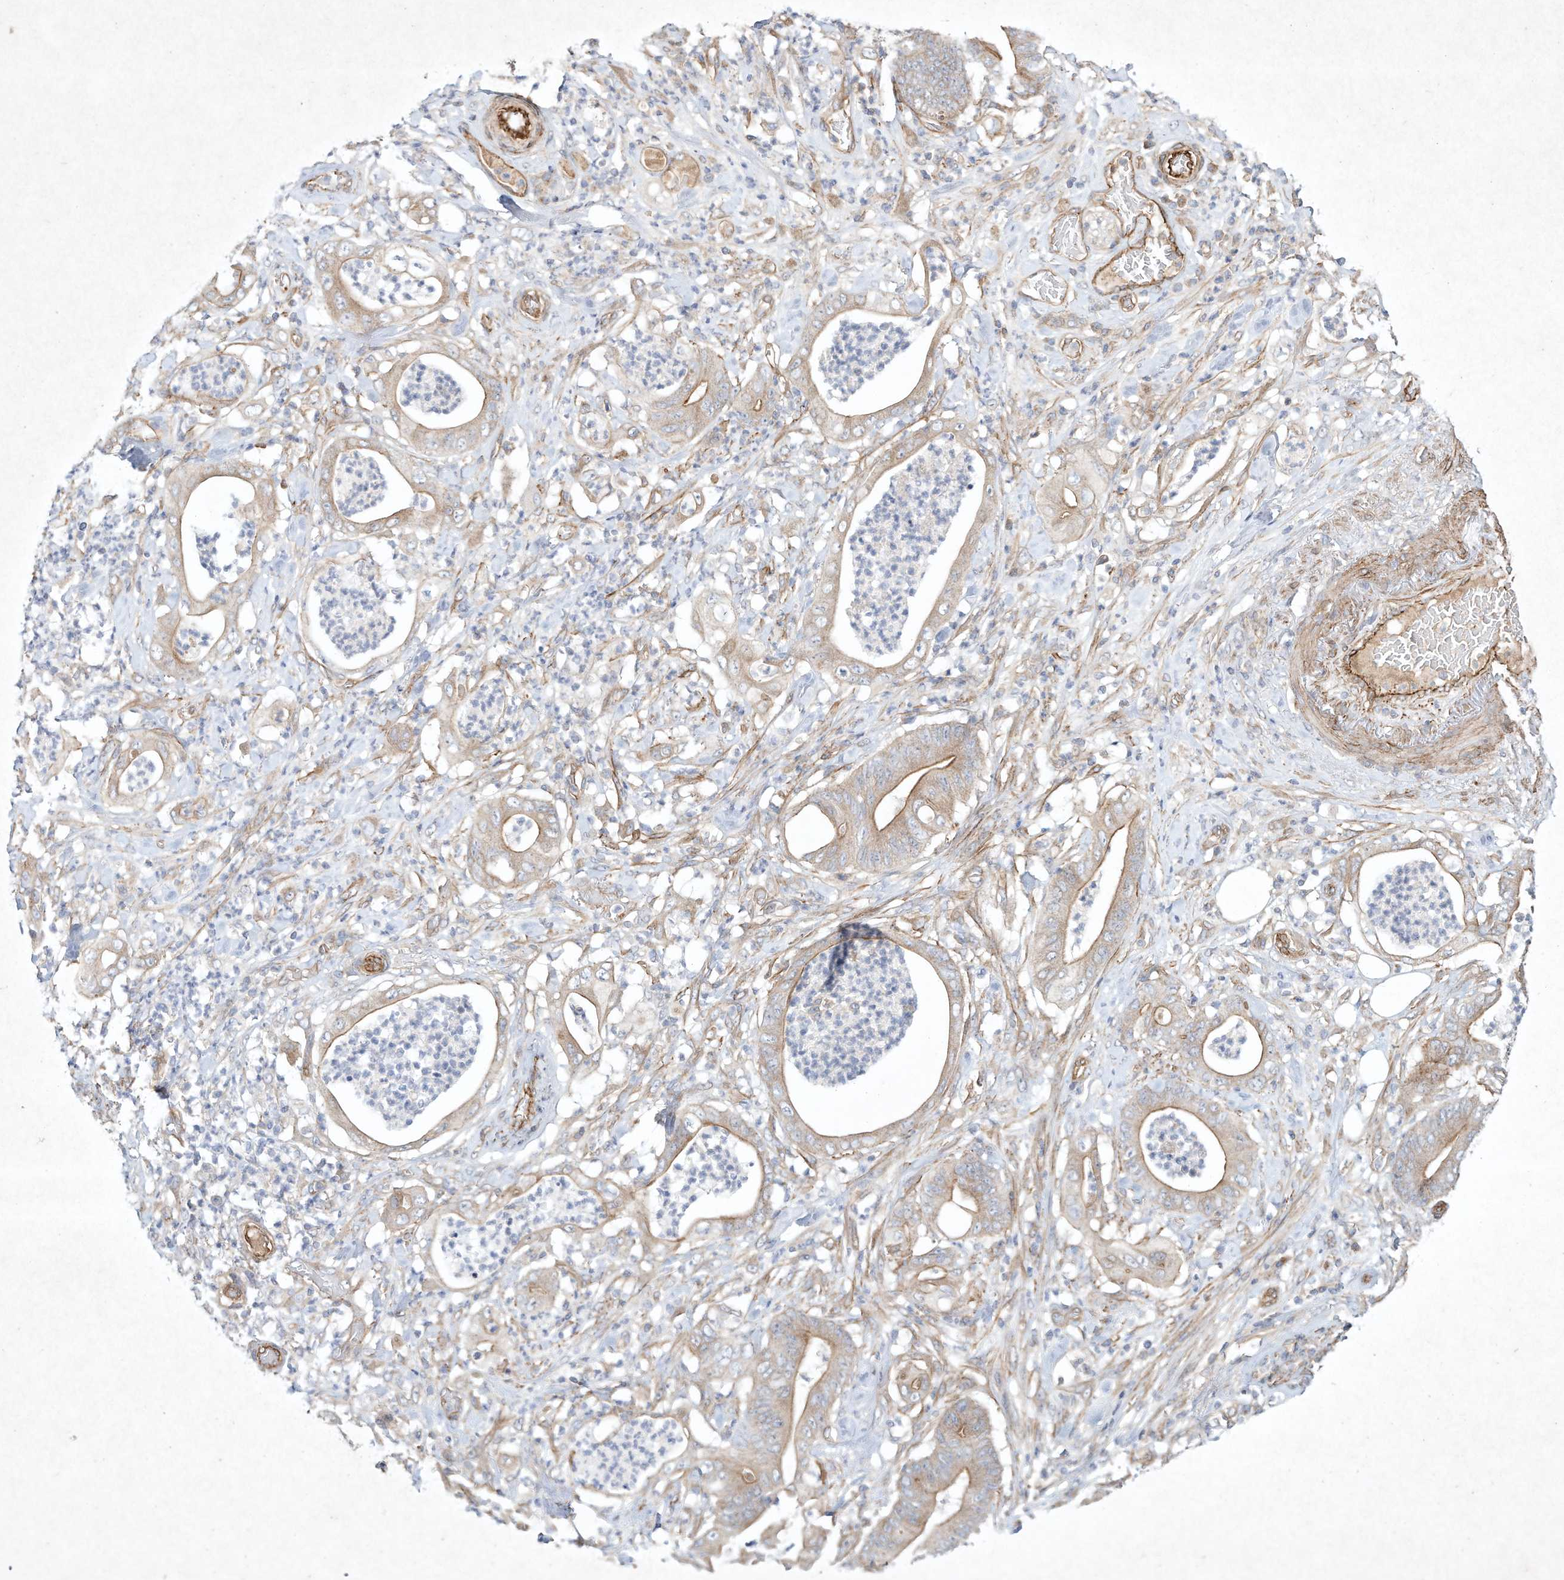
{"staining": {"intensity": "moderate", "quantity": "25%-75%", "location": "cytoplasmic/membranous"}, "tissue": "stomach cancer", "cell_type": "Tumor cells", "image_type": "cancer", "snomed": [{"axis": "morphology", "description": "Adenocarcinoma, NOS"}, {"axis": "topography", "description": "Stomach"}], "caption": "Human stomach cancer stained with a protein marker displays moderate staining in tumor cells.", "gene": "HTR5A", "patient": {"sex": "female", "age": 73}}